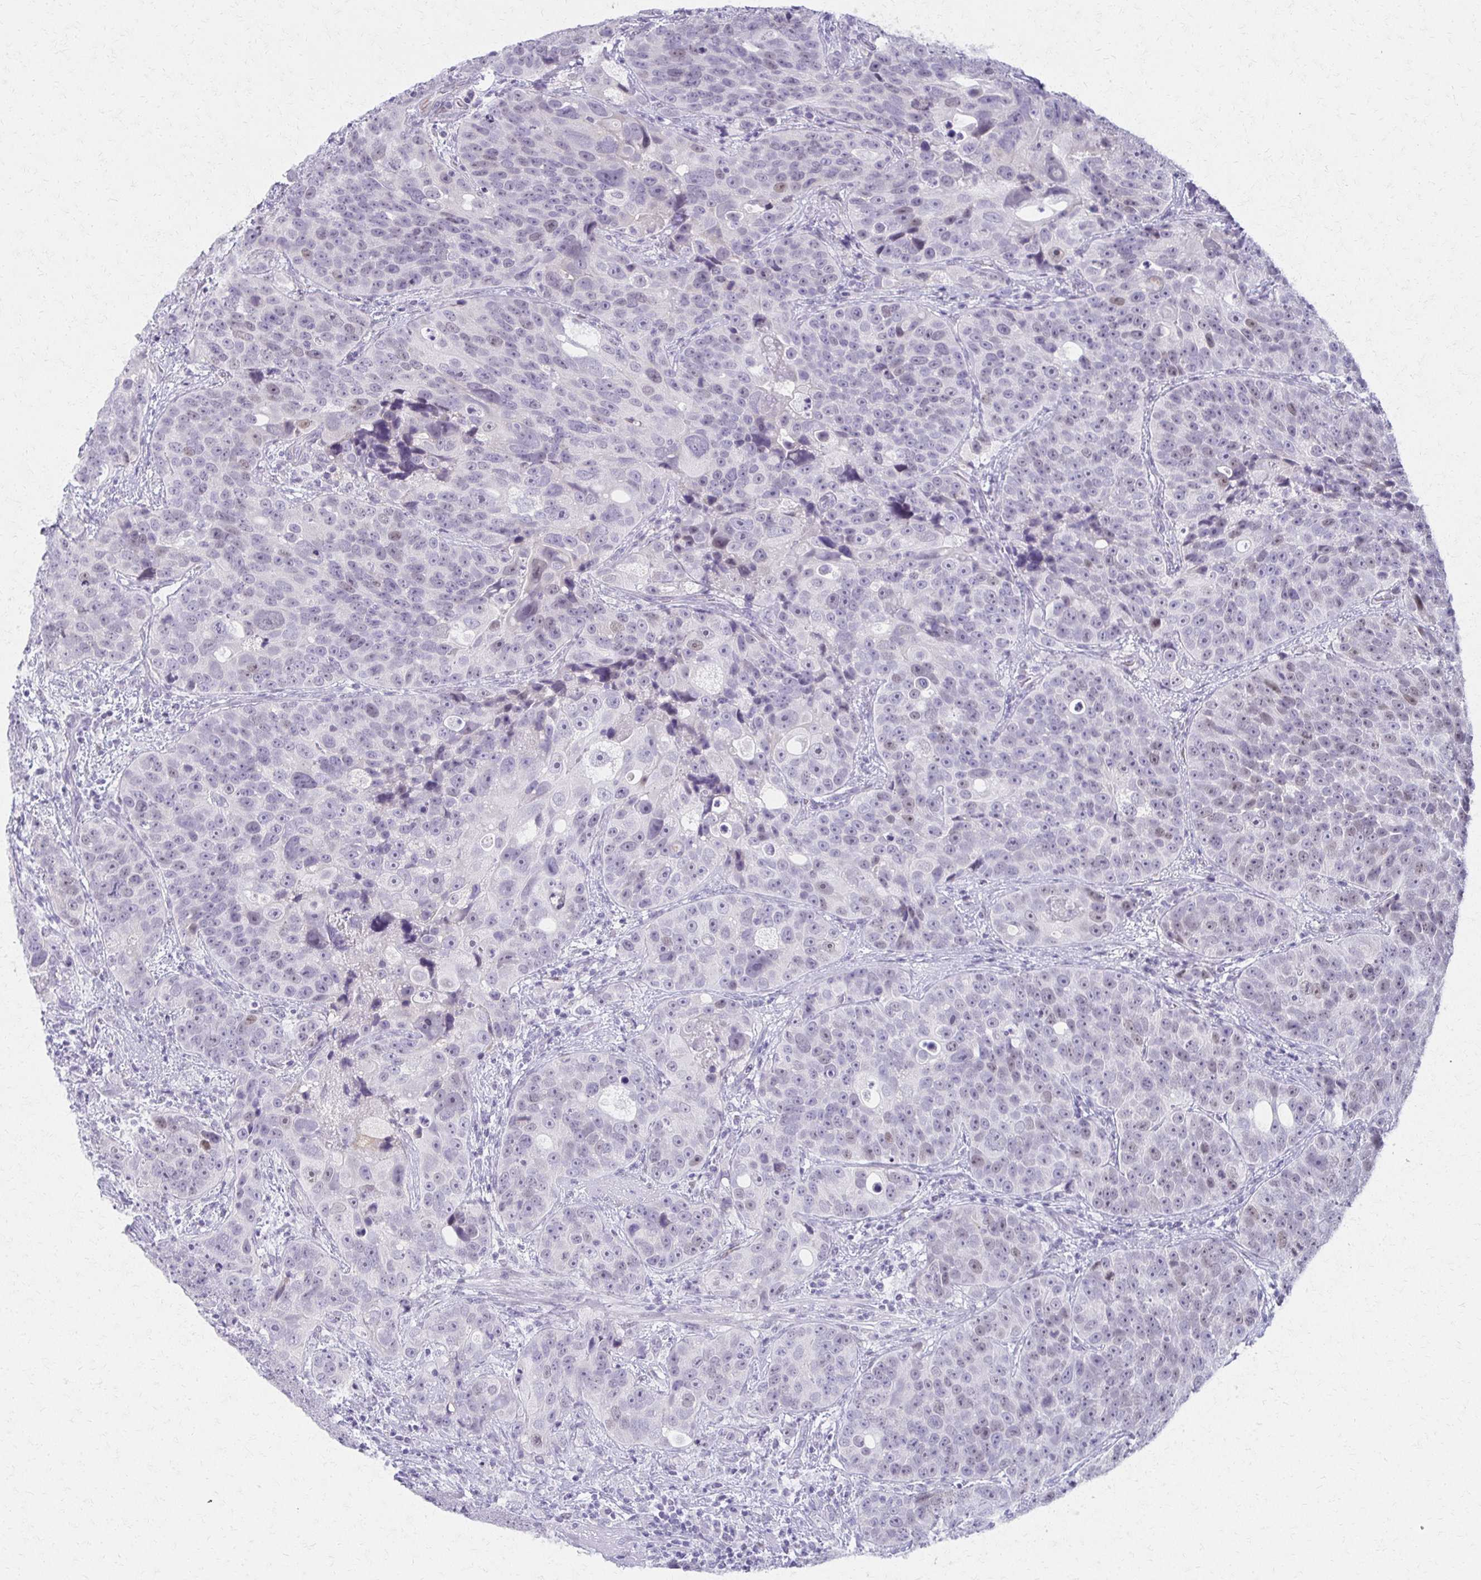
{"staining": {"intensity": "weak", "quantity": "<25%", "location": "nuclear"}, "tissue": "urothelial cancer", "cell_type": "Tumor cells", "image_type": "cancer", "snomed": [{"axis": "morphology", "description": "Urothelial carcinoma, NOS"}, {"axis": "topography", "description": "Urinary bladder"}], "caption": "Transitional cell carcinoma was stained to show a protein in brown. There is no significant positivity in tumor cells.", "gene": "MORC4", "patient": {"sex": "male", "age": 52}}